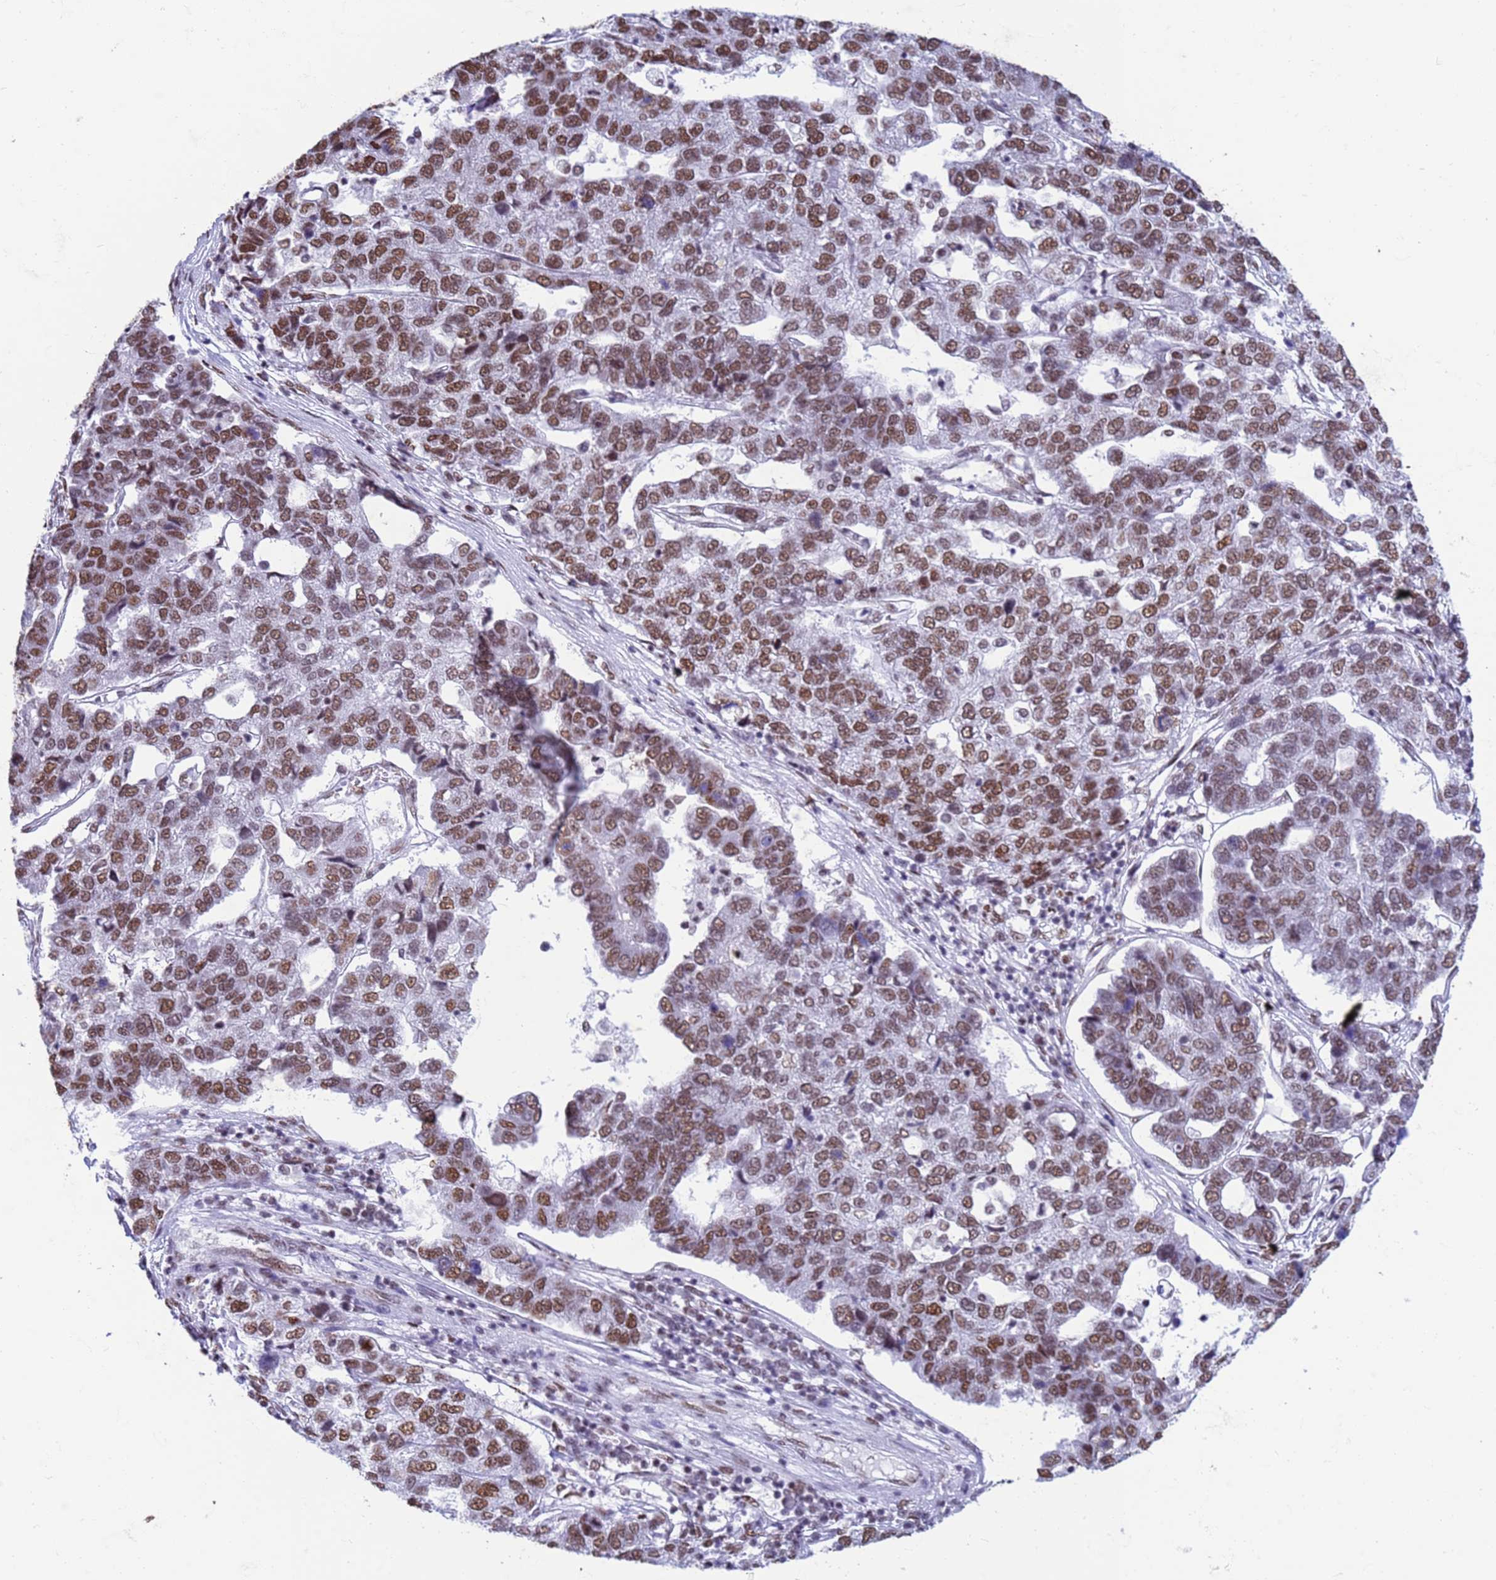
{"staining": {"intensity": "moderate", "quantity": ">75%", "location": "nuclear"}, "tissue": "pancreatic cancer", "cell_type": "Tumor cells", "image_type": "cancer", "snomed": [{"axis": "morphology", "description": "Adenocarcinoma, NOS"}, {"axis": "topography", "description": "Pancreas"}], "caption": "Immunohistochemical staining of adenocarcinoma (pancreatic) displays moderate nuclear protein staining in about >75% of tumor cells. (IHC, brightfield microscopy, high magnification).", "gene": "FAM170B", "patient": {"sex": "female", "age": 61}}